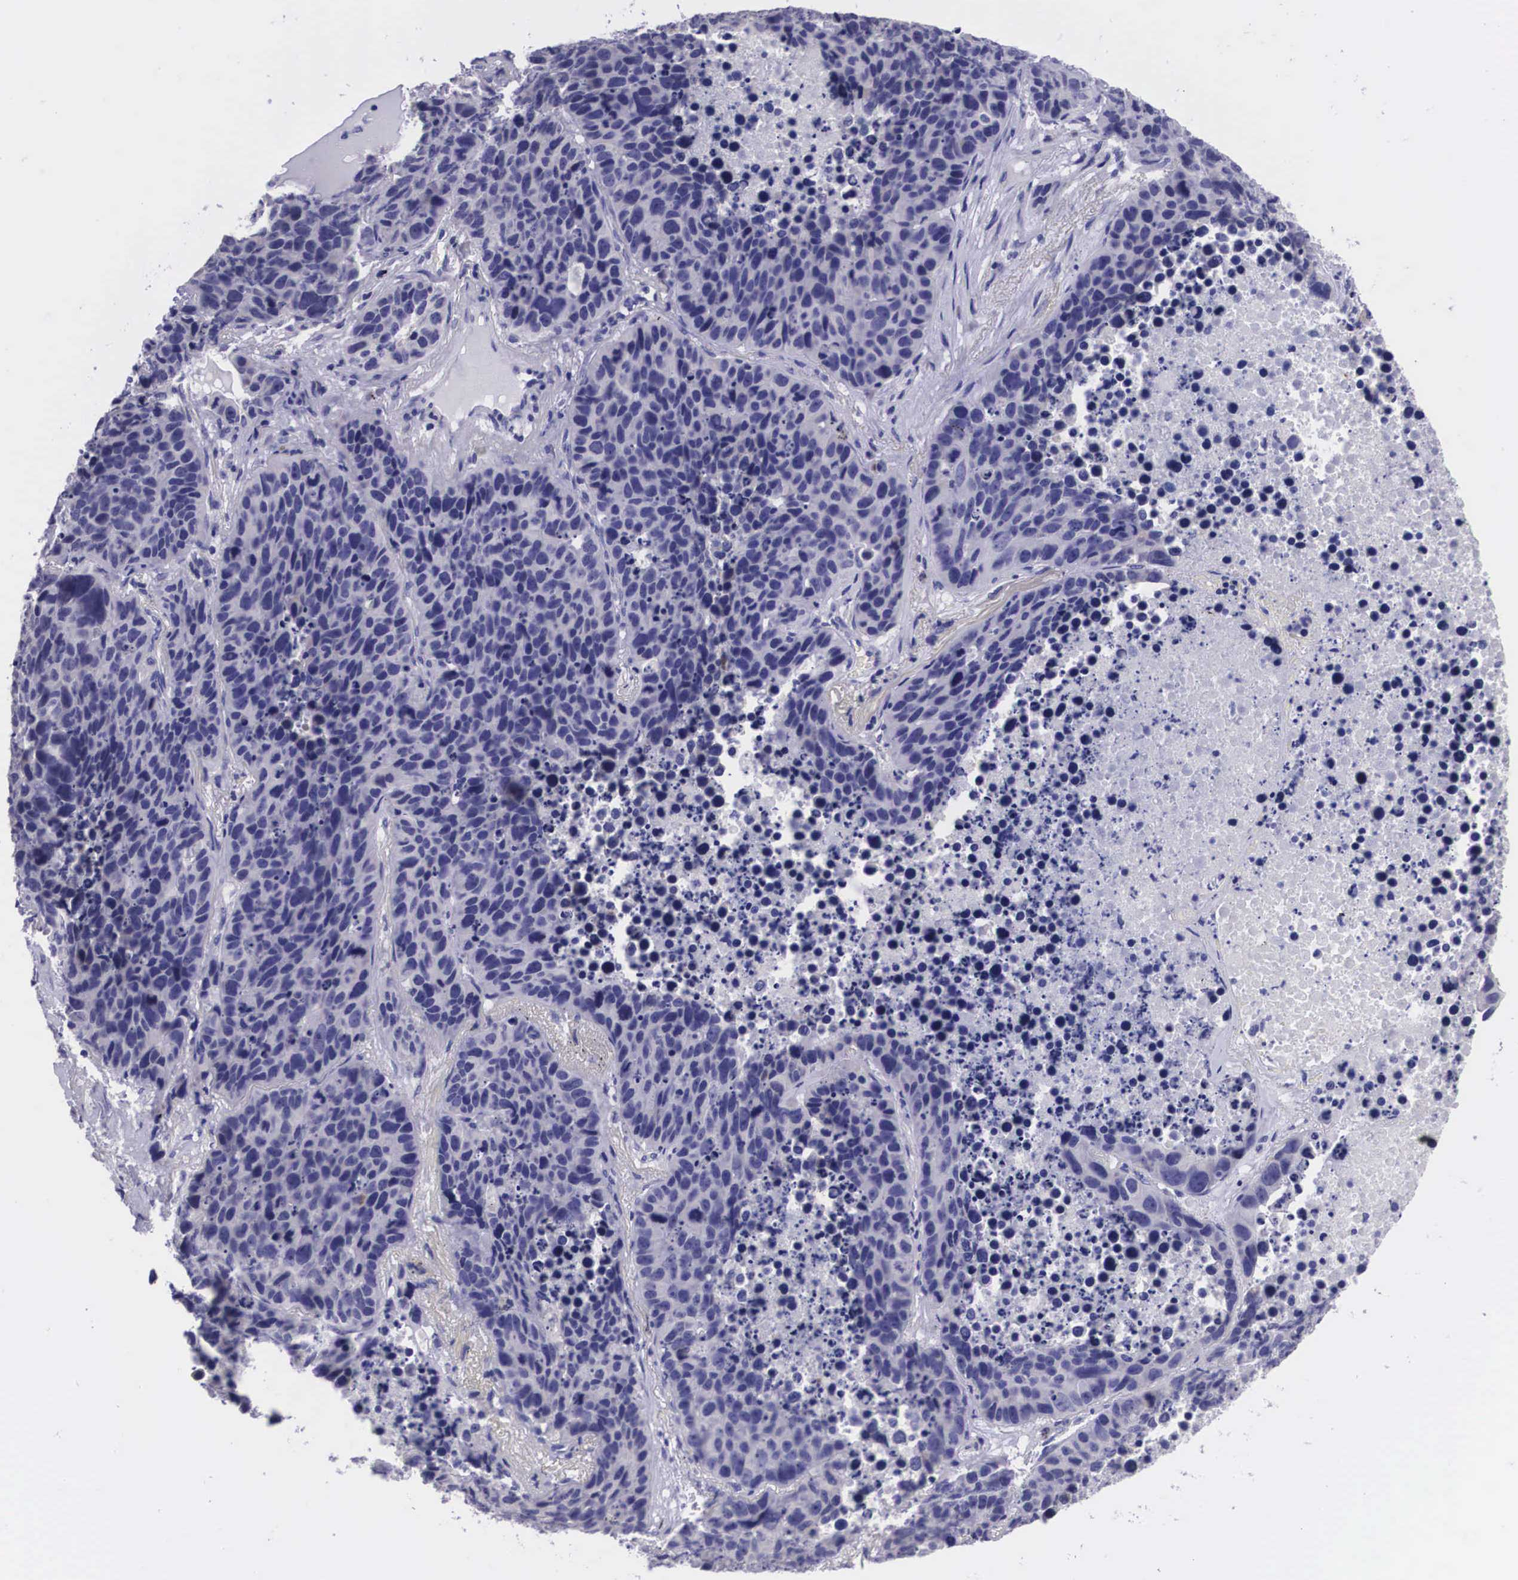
{"staining": {"intensity": "negative", "quantity": "none", "location": "none"}, "tissue": "lung cancer", "cell_type": "Tumor cells", "image_type": "cancer", "snomed": [{"axis": "morphology", "description": "Carcinoid, malignant, NOS"}, {"axis": "topography", "description": "Lung"}], "caption": "Histopathology image shows no protein positivity in tumor cells of lung malignant carcinoid tissue.", "gene": "ARG2", "patient": {"sex": "male", "age": 60}}